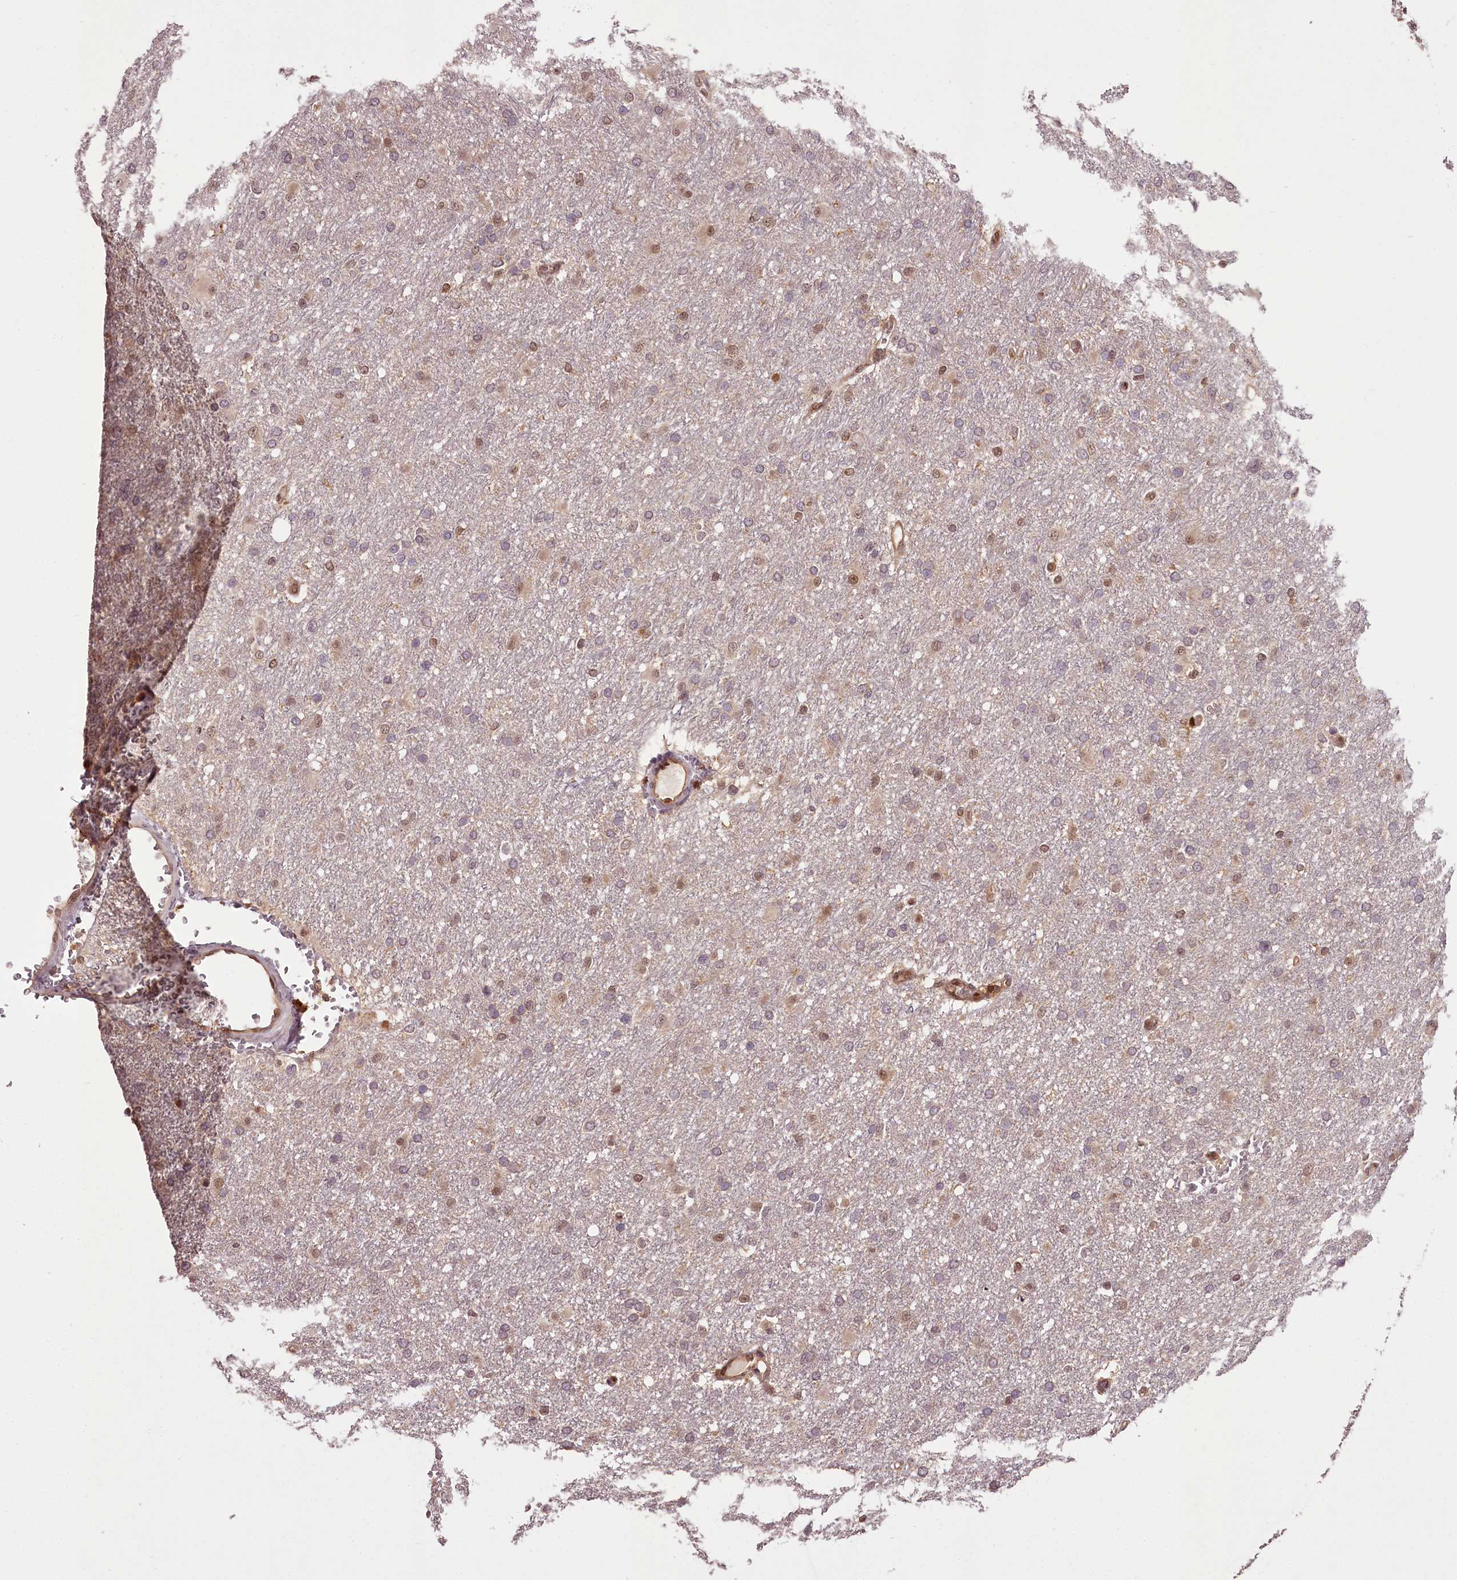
{"staining": {"intensity": "moderate", "quantity": "<25%", "location": "nuclear"}, "tissue": "glioma", "cell_type": "Tumor cells", "image_type": "cancer", "snomed": [{"axis": "morphology", "description": "Glioma, malignant, High grade"}, {"axis": "topography", "description": "Cerebral cortex"}], "caption": "The image reveals immunohistochemical staining of glioma. There is moderate nuclear expression is appreciated in approximately <25% of tumor cells.", "gene": "NPRL2", "patient": {"sex": "female", "age": 36}}